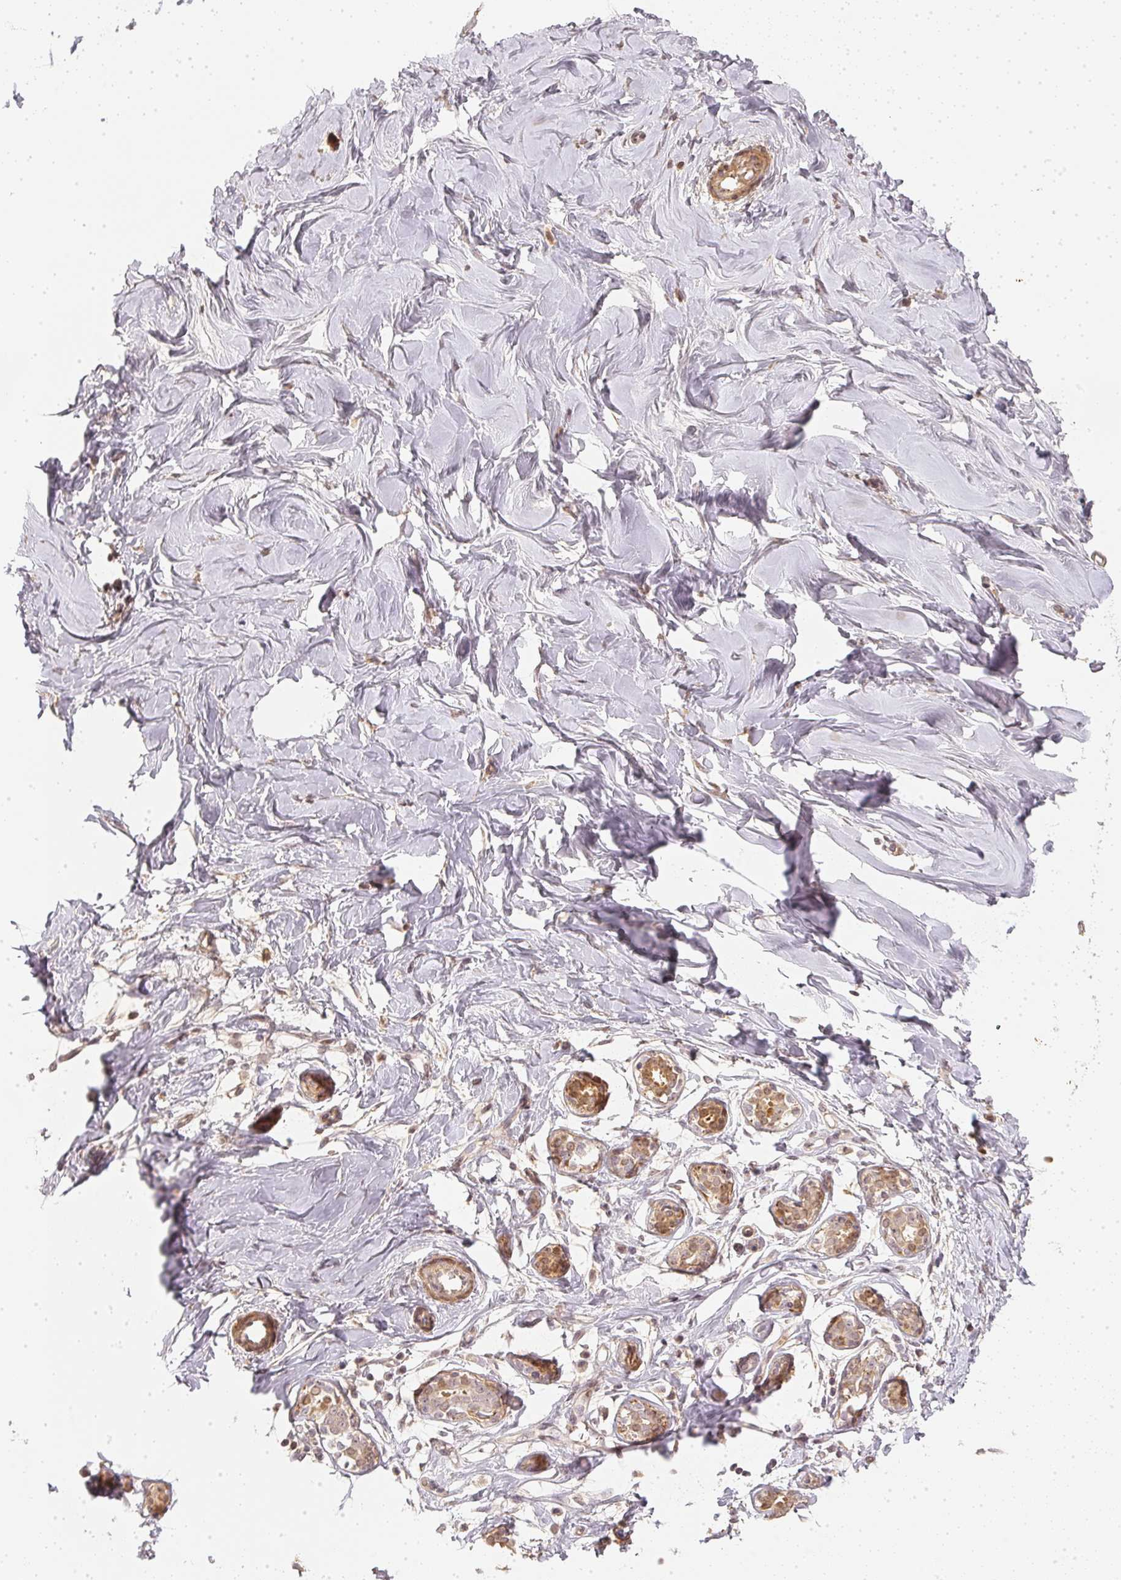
{"staining": {"intensity": "weak", "quantity": ">75%", "location": "cytoplasmic/membranous,nuclear"}, "tissue": "breast", "cell_type": "Adipocytes", "image_type": "normal", "snomed": [{"axis": "morphology", "description": "Normal tissue, NOS"}, {"axis": "topography", "description": "Breast"}], "caption": "The immunohistochemical stain labels weak cytoplasmic/membranous,nuclear staining in adipocytes of normal breast.", "gene": "SERPINE1", "patient": {"sex": "female", "age": 27}}